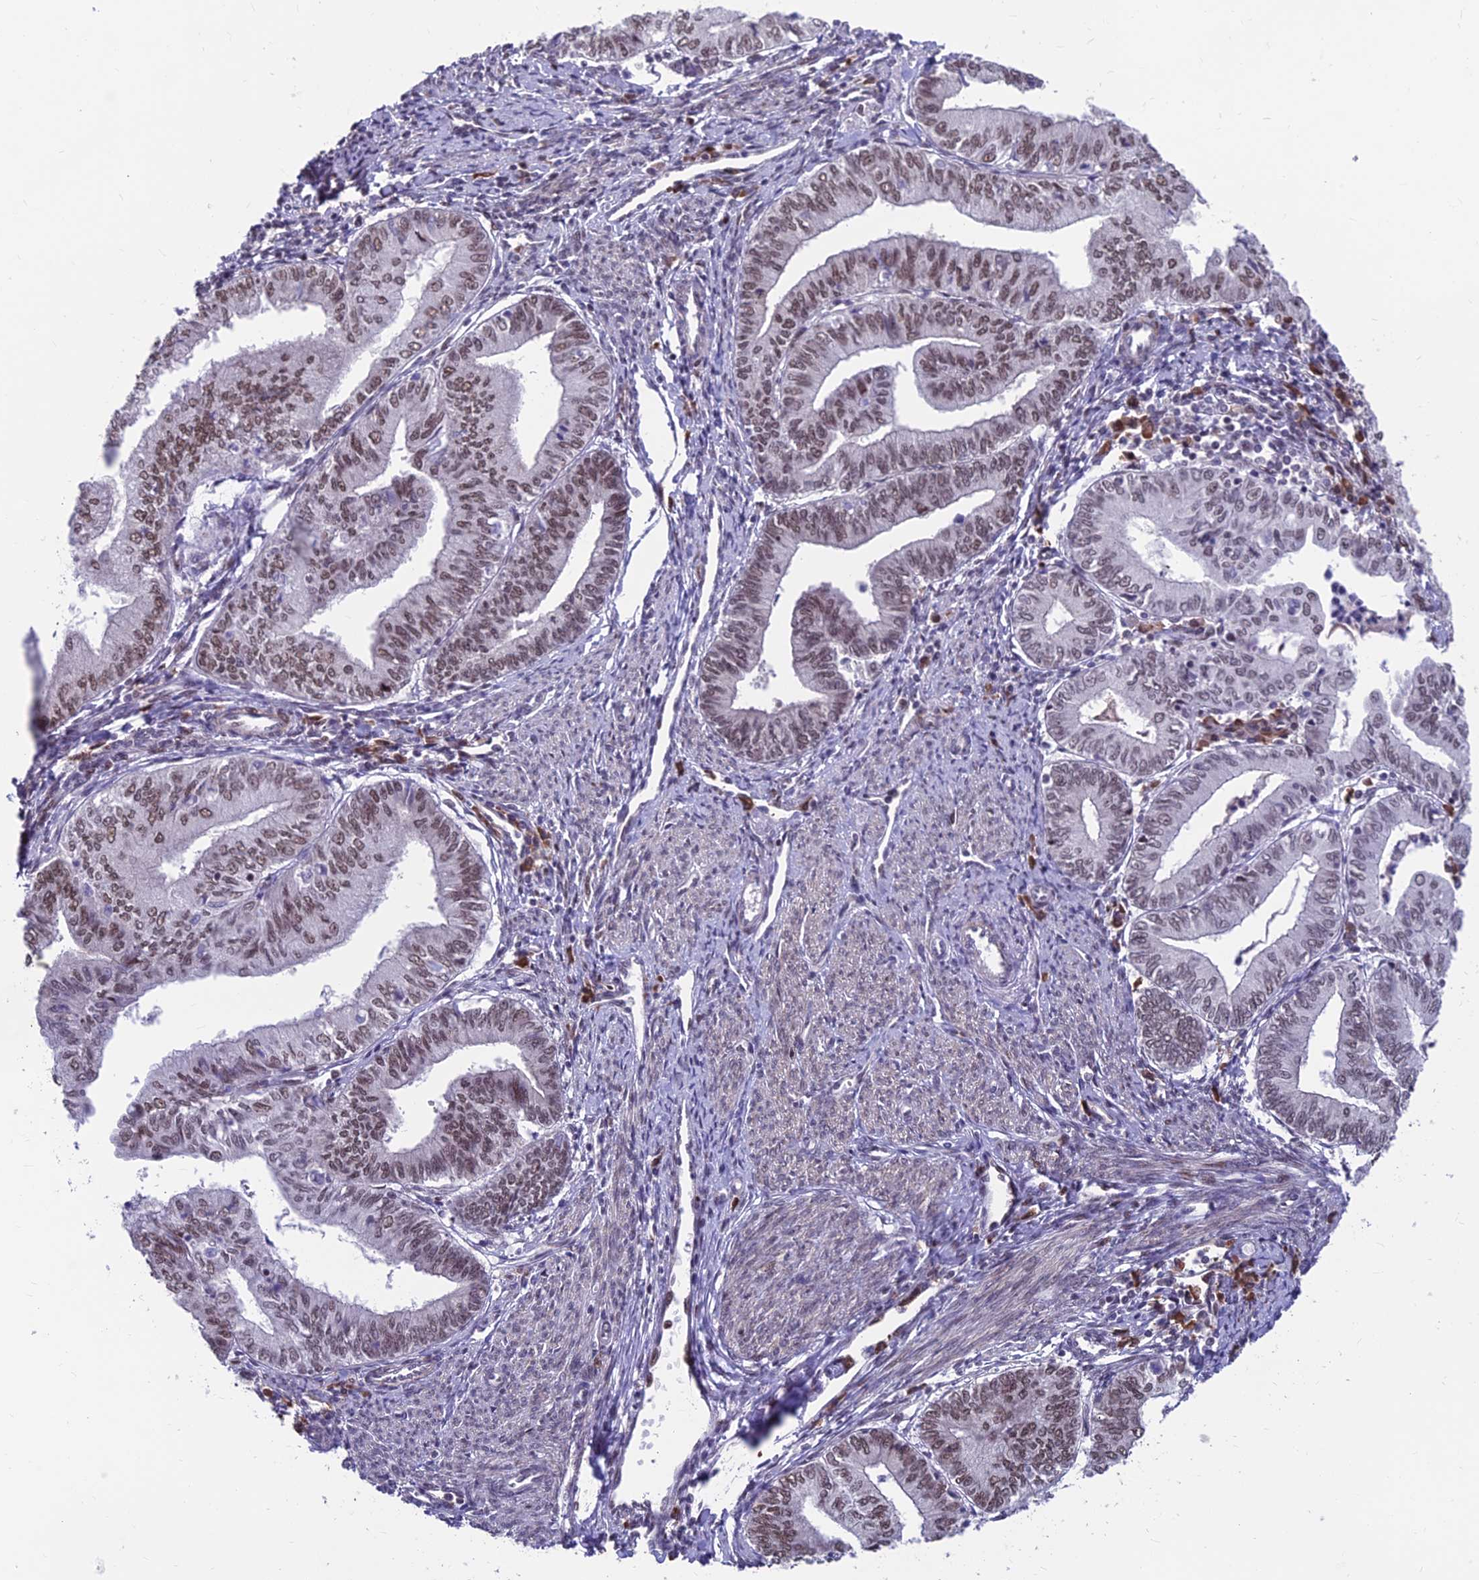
{"staining": {"intensity": "weak", "quantity": "25%-75%", "location": "nuclear"}, "tissue": "endometrial cancer", "cell_type": "Tumor cells", "image_type": "cancer", "snomed": [{"axis": "morphology", "description": "Adenocarcinoma, NOS"}, {"axis": "topography", "description": "Endometrium"}], "caption": "Human endometrial cancer (adenocarcinoma) stained with a protein marker demonstrates weak staining in tumor cells.", "gene": "KIAA1191", "patient": {"sex": "female", "age": 66}}